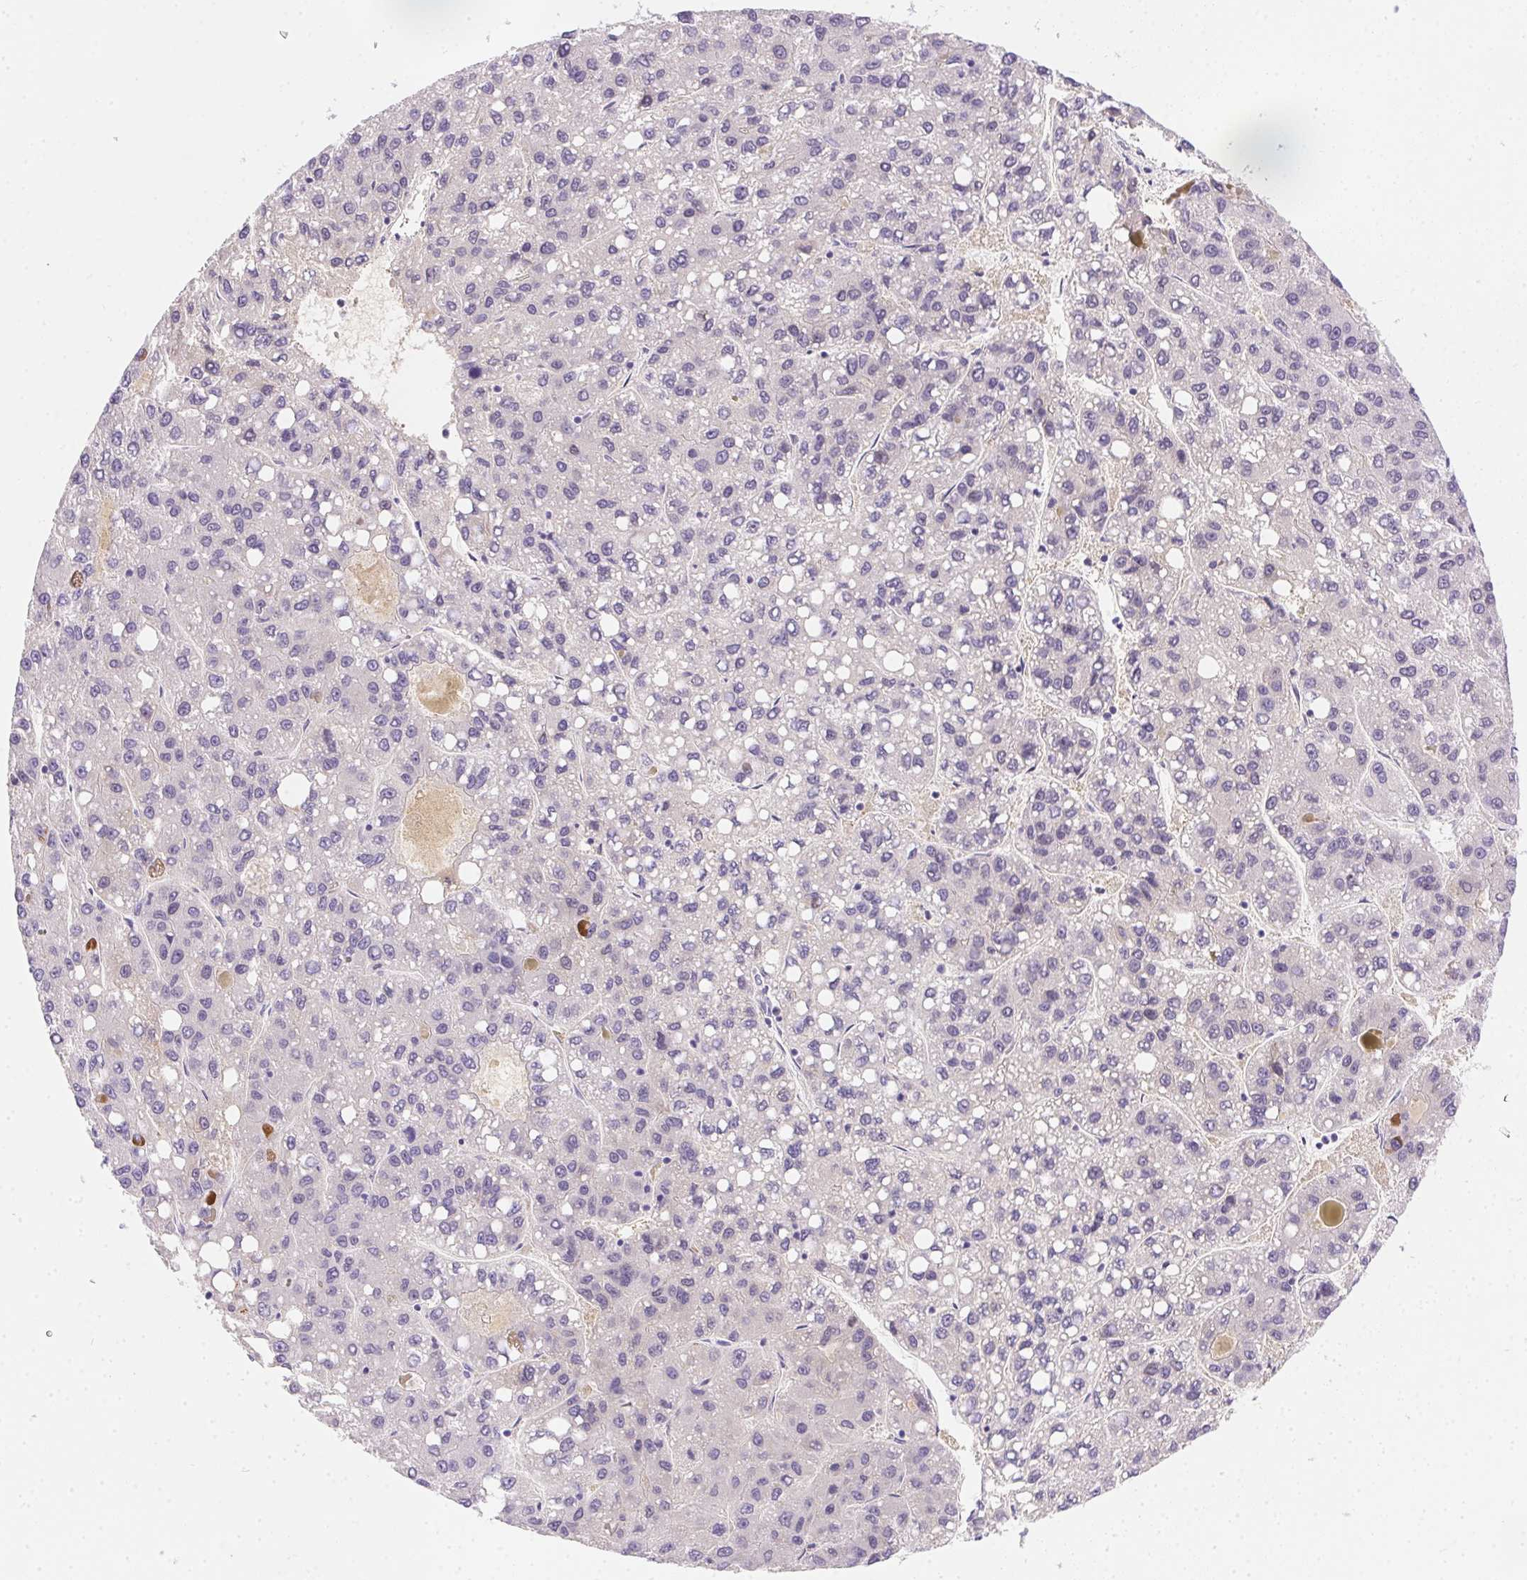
{"staining": {"intensity": "negative", "quantity": "none", "location": "none"}, "tissue": "liver cancer", "cell_type": "Tumor cells", "image_type": "cancer", "snomed": [{"axis": "morphology", "description": "Carcinoma, Hepatocellular, NOS"}, {"axis": "topography", "description": "Liver"}], "caption": "The immunohistochemistry histopathology image has no significant staining in tumor cells of hepatocellular carcinoma (liver) tissue. (DAB (3,3'-diaminobenzidine) immunohistochemistry (IHC), high magnification).", "gene": "SSTR4", "patient": {"sex": "female", "age": 82}}